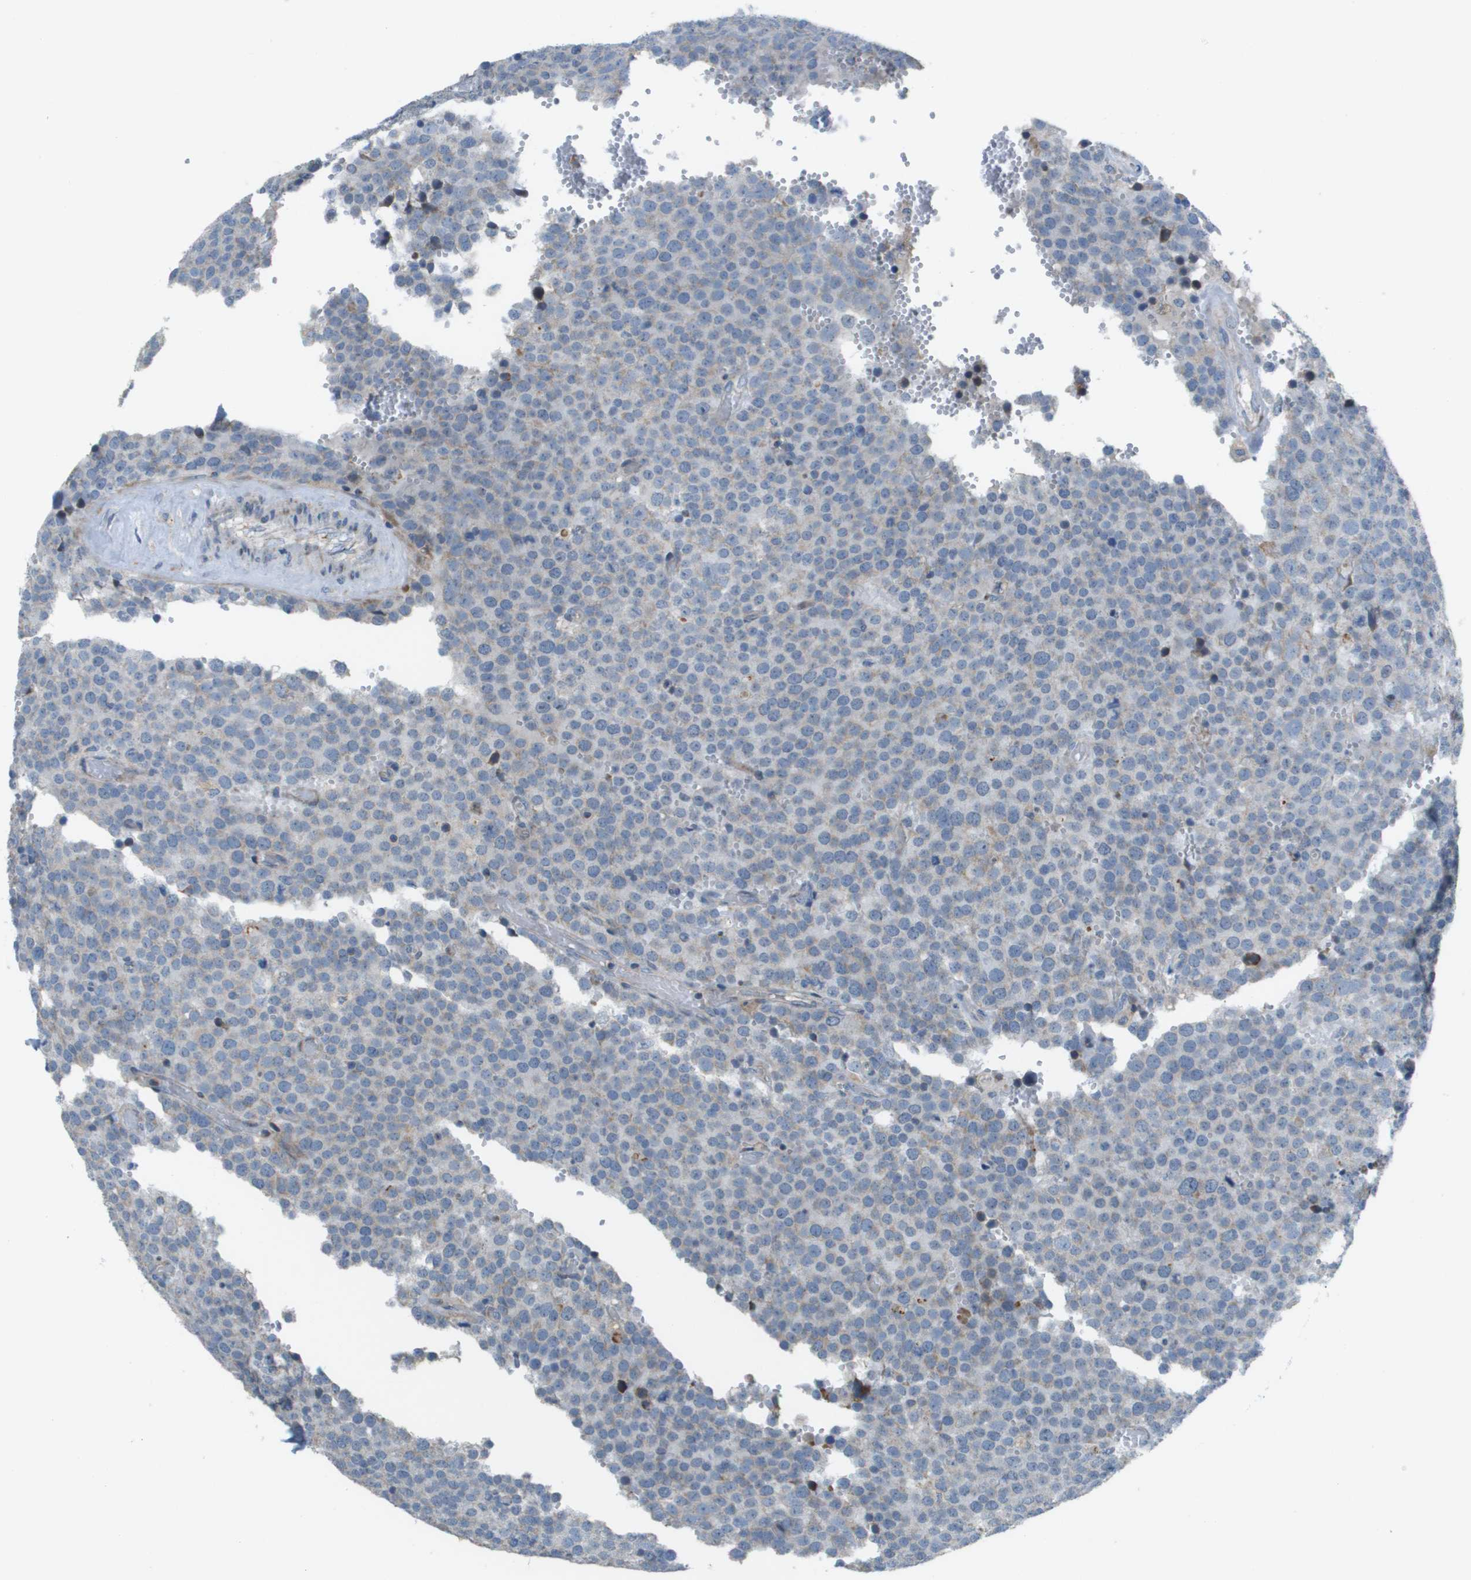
{"staining": {"intensity": "negative", "quantity": "none", "location": "none"}, "tissue": "testis cancer", "cell_type": "Tumor cells", "image_type": "cancer", "snomed": [{"axis": "morphology", "description": "Normal tissue, NOS"}, {"axis": "morphology", "description": "Seminoma, NOS"}, {"axis": "topography", "description": "Testis"}], "caption": "A high-resolution micrograph shows immunohistochemistry (IHC) staining of testis cancer, which reveals no significant expression in tumor cells. (Stains: DAB IHC with hematoxylin counter stain, Microscopy: brightfield microscopy at high magnification).", "gene": "GALNT6", "patient": {"sex": "male", "age": 71}}